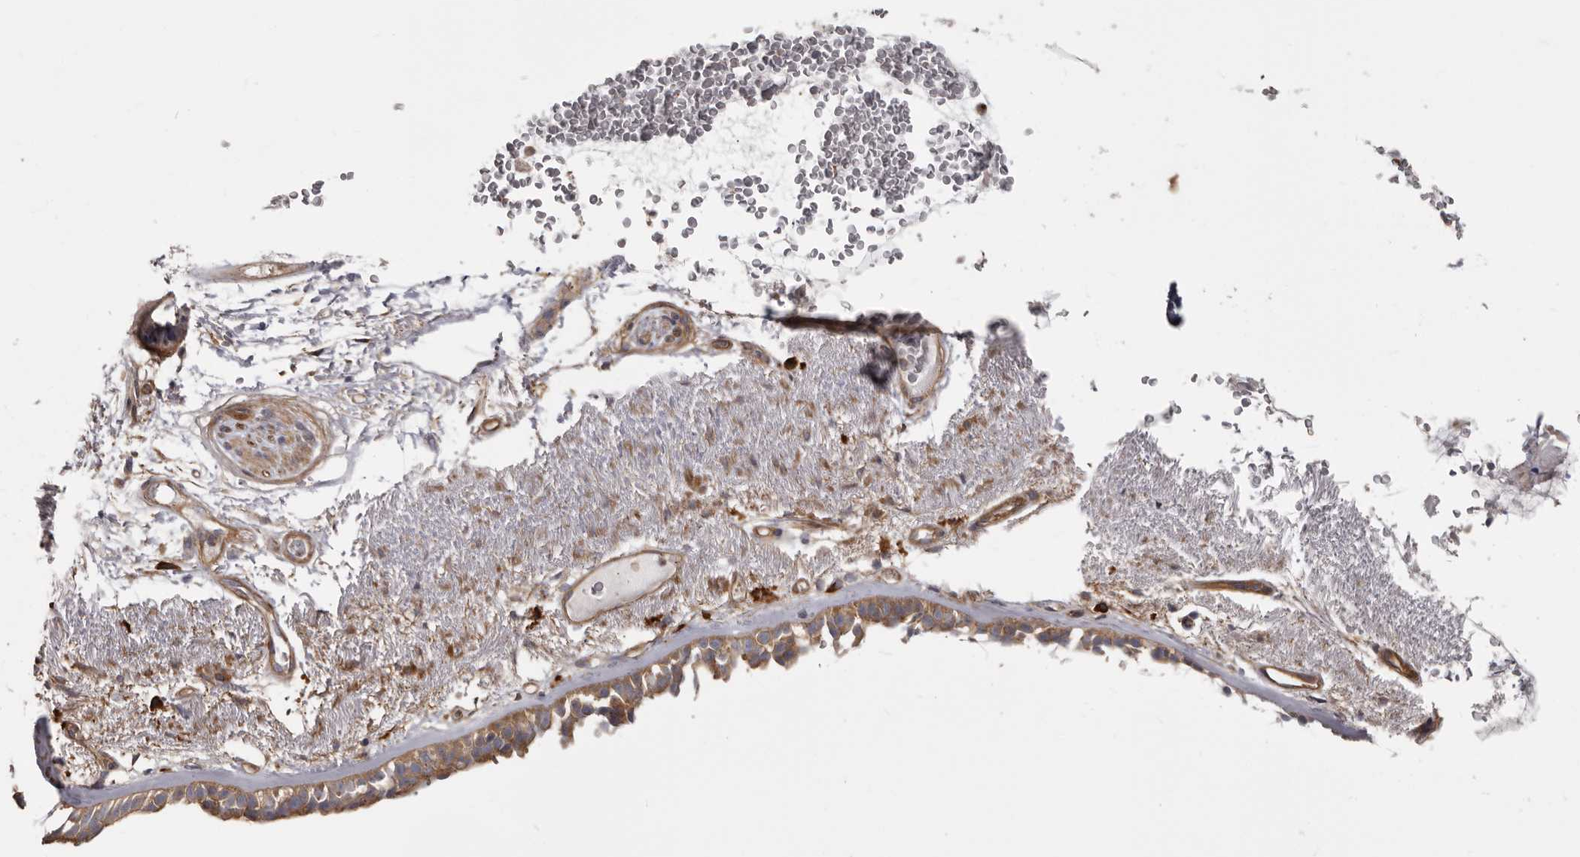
{"staining": {"intensity": "moderate", "quantity": ">75%", "location": "cytoplasmic/membranous"}, "tissue": "bronchus", "cell_type": "Respiratory epithelial cells", "image_type": "normal", "snomed": [{"axis": "morphology", "description": "Normal tissue, NOS"}, {"axis": "morphology", "description": "Squamous cell carcinoma, NOS"}, {"axis": "topography", "description": "Lymph node"}, {"axis": "topography", "description": "Bronchus"}, {"axis": "topography", "description": "Lung"}], "caption": "A histopathology image of bronchus stained for a protein reveals moderate cytoplasmic/membranous brown staining in respiratory epithelial cells.", "gene": "ENAH", "patient": {"sex": "male", "age": 66}}